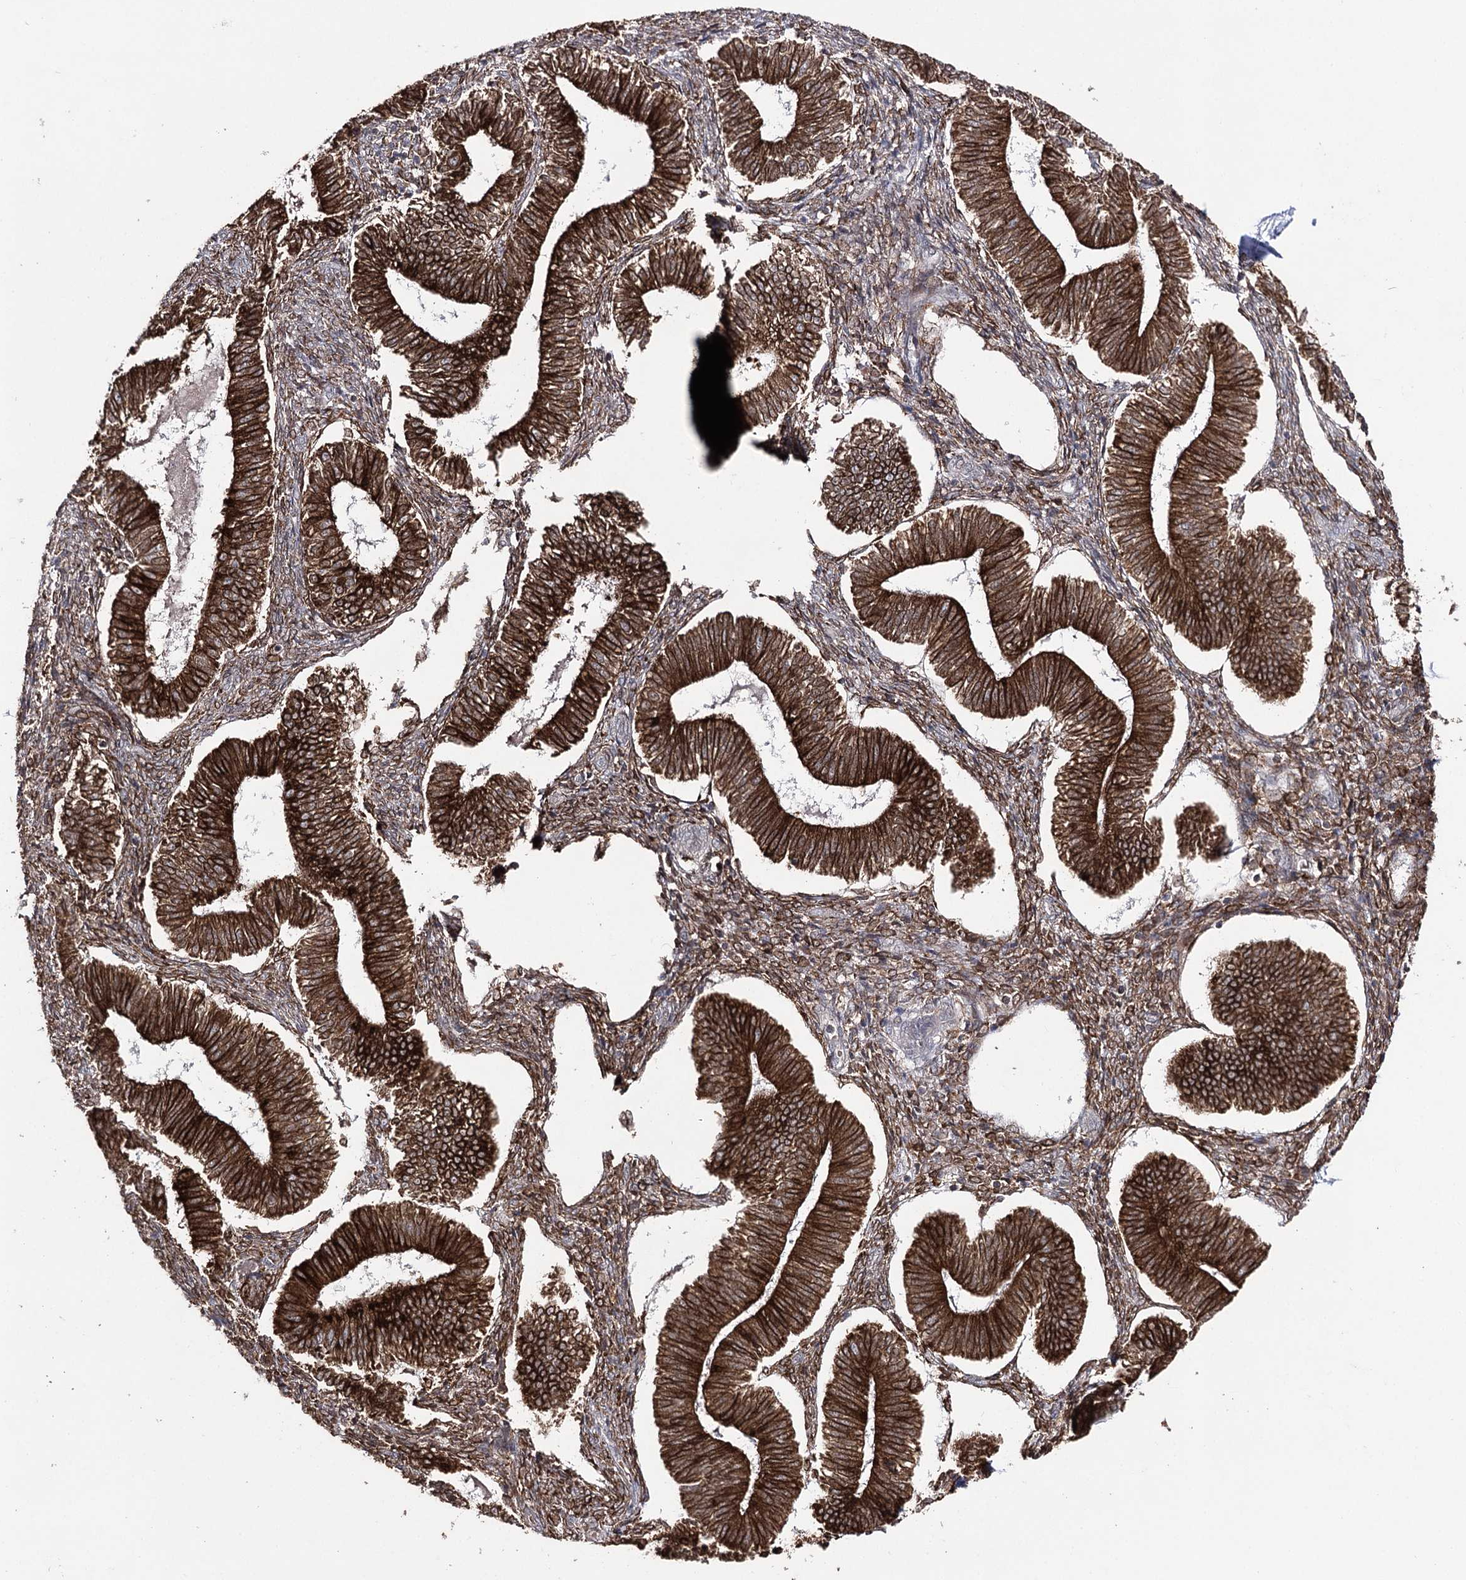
{"staining": {"intensity": "moderate", "quantity": "25%-75%", "location": "cytoplasmic/membranous"}, "tissue": "endometrium", "cell_type": "Cells in endometrial stroma", "image_type": "normal", "snomed": [{"axis": "morphology", "description": "Normal tissue, NOS"}, {"axis": "topography", "description": "Endometrium"}], "caption": "This is an image of IHC staining of unremarkable endometrium, which shows moderate staining in the cytoplasmic/membranous of cells in endometrial stroma.", "gene": "HSD11B2", "patient": {"sex": "female", "age": 25}}